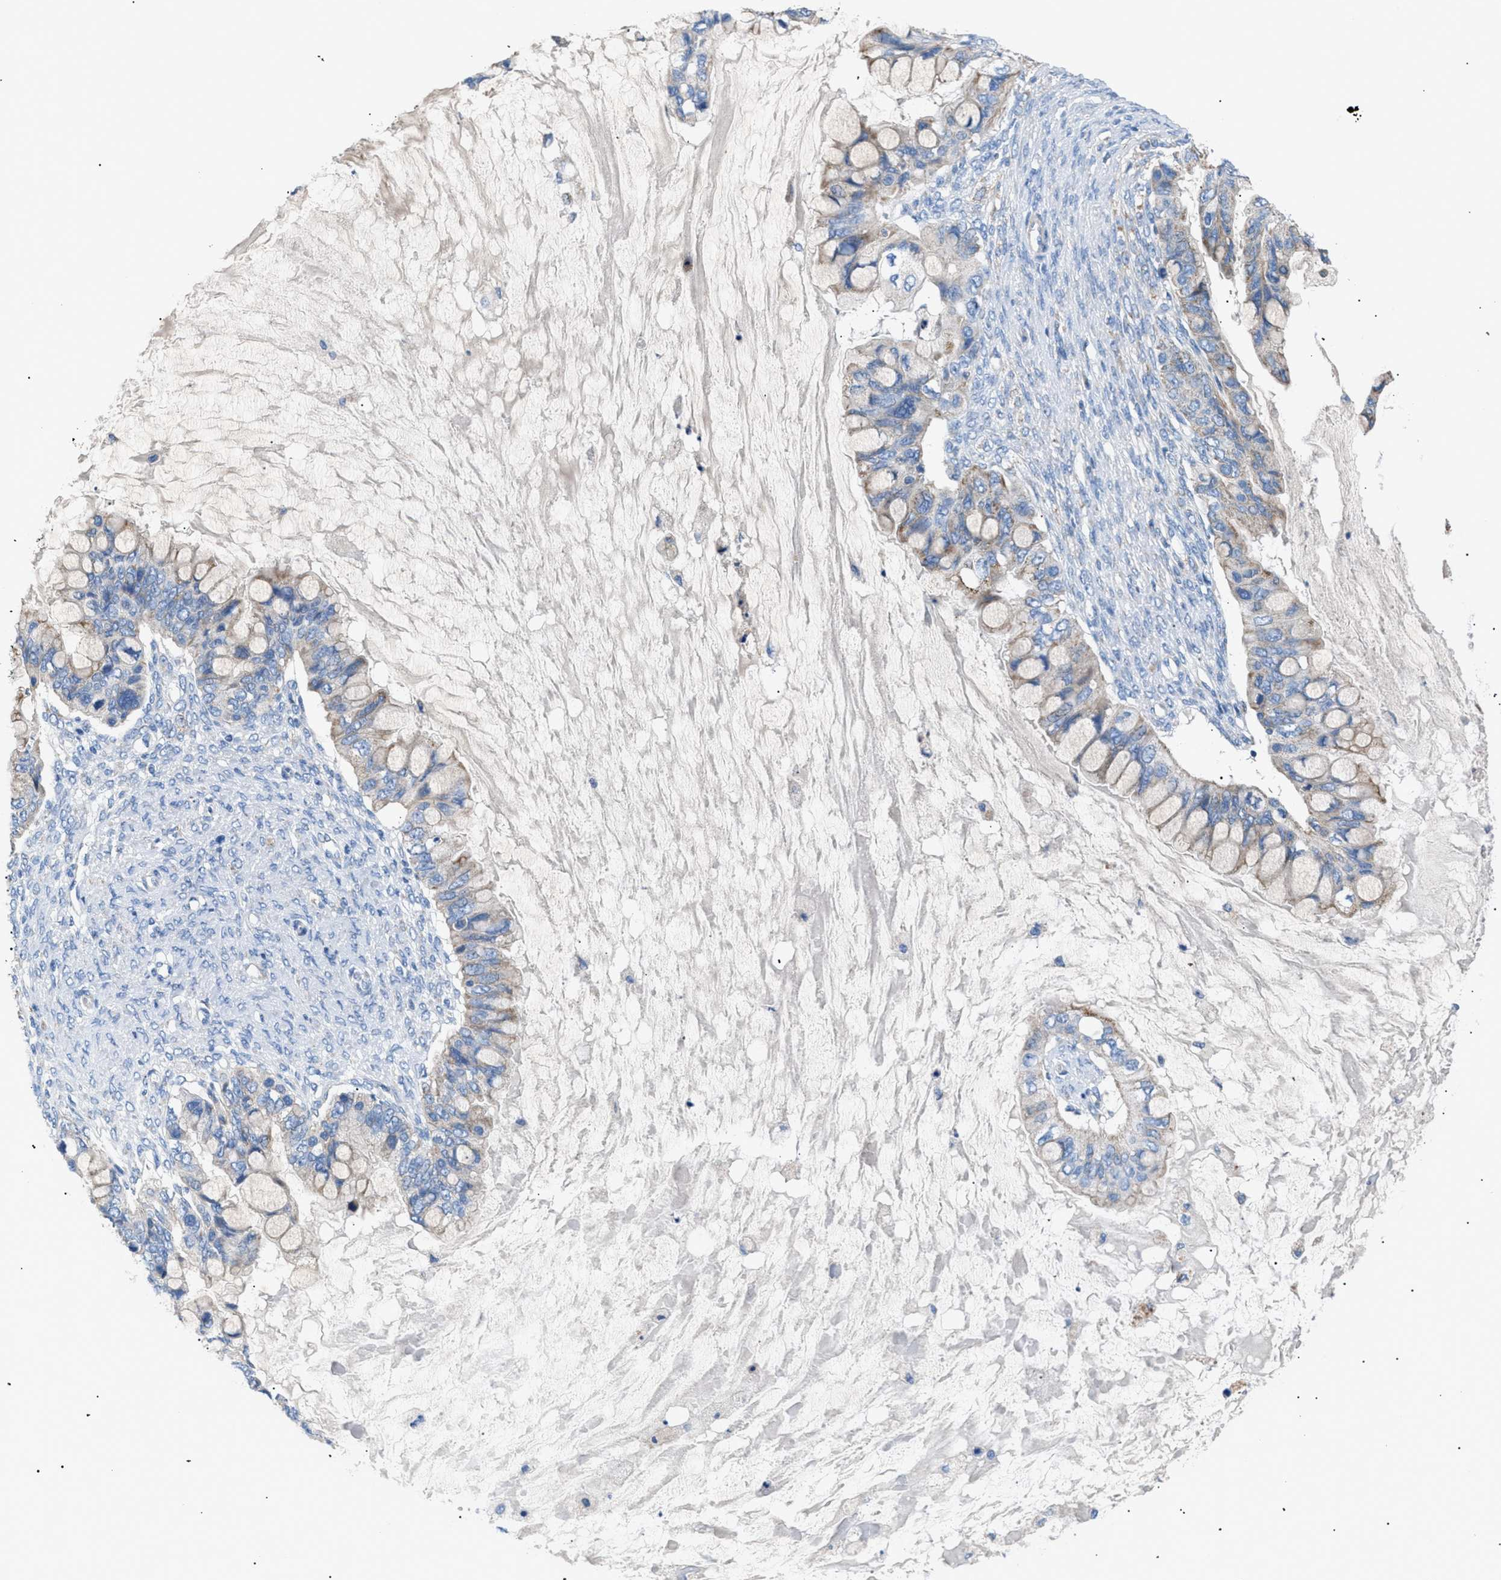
{"staining": {"intensity": "weak", "quantity": "25%-75%", "location": "cytoplasmic/membranous"}, "tissue": "ovarian cancer", "cell_type": "Tumor cells", "image_type": "cancer", "snomed": [{"axis": "morphology", "description": "Cystadenocarcinoma, mucinous, NOS"}, {"axis": "topography", "description": "Ovary"}], "caption": "Human mucinous cystadenocarcinoma (ovarian) stained with a protein marker demonstrates weak staining in tumor cells.", "gene": "ILDR1", "patient": {"sex": "female", "age": 80}}